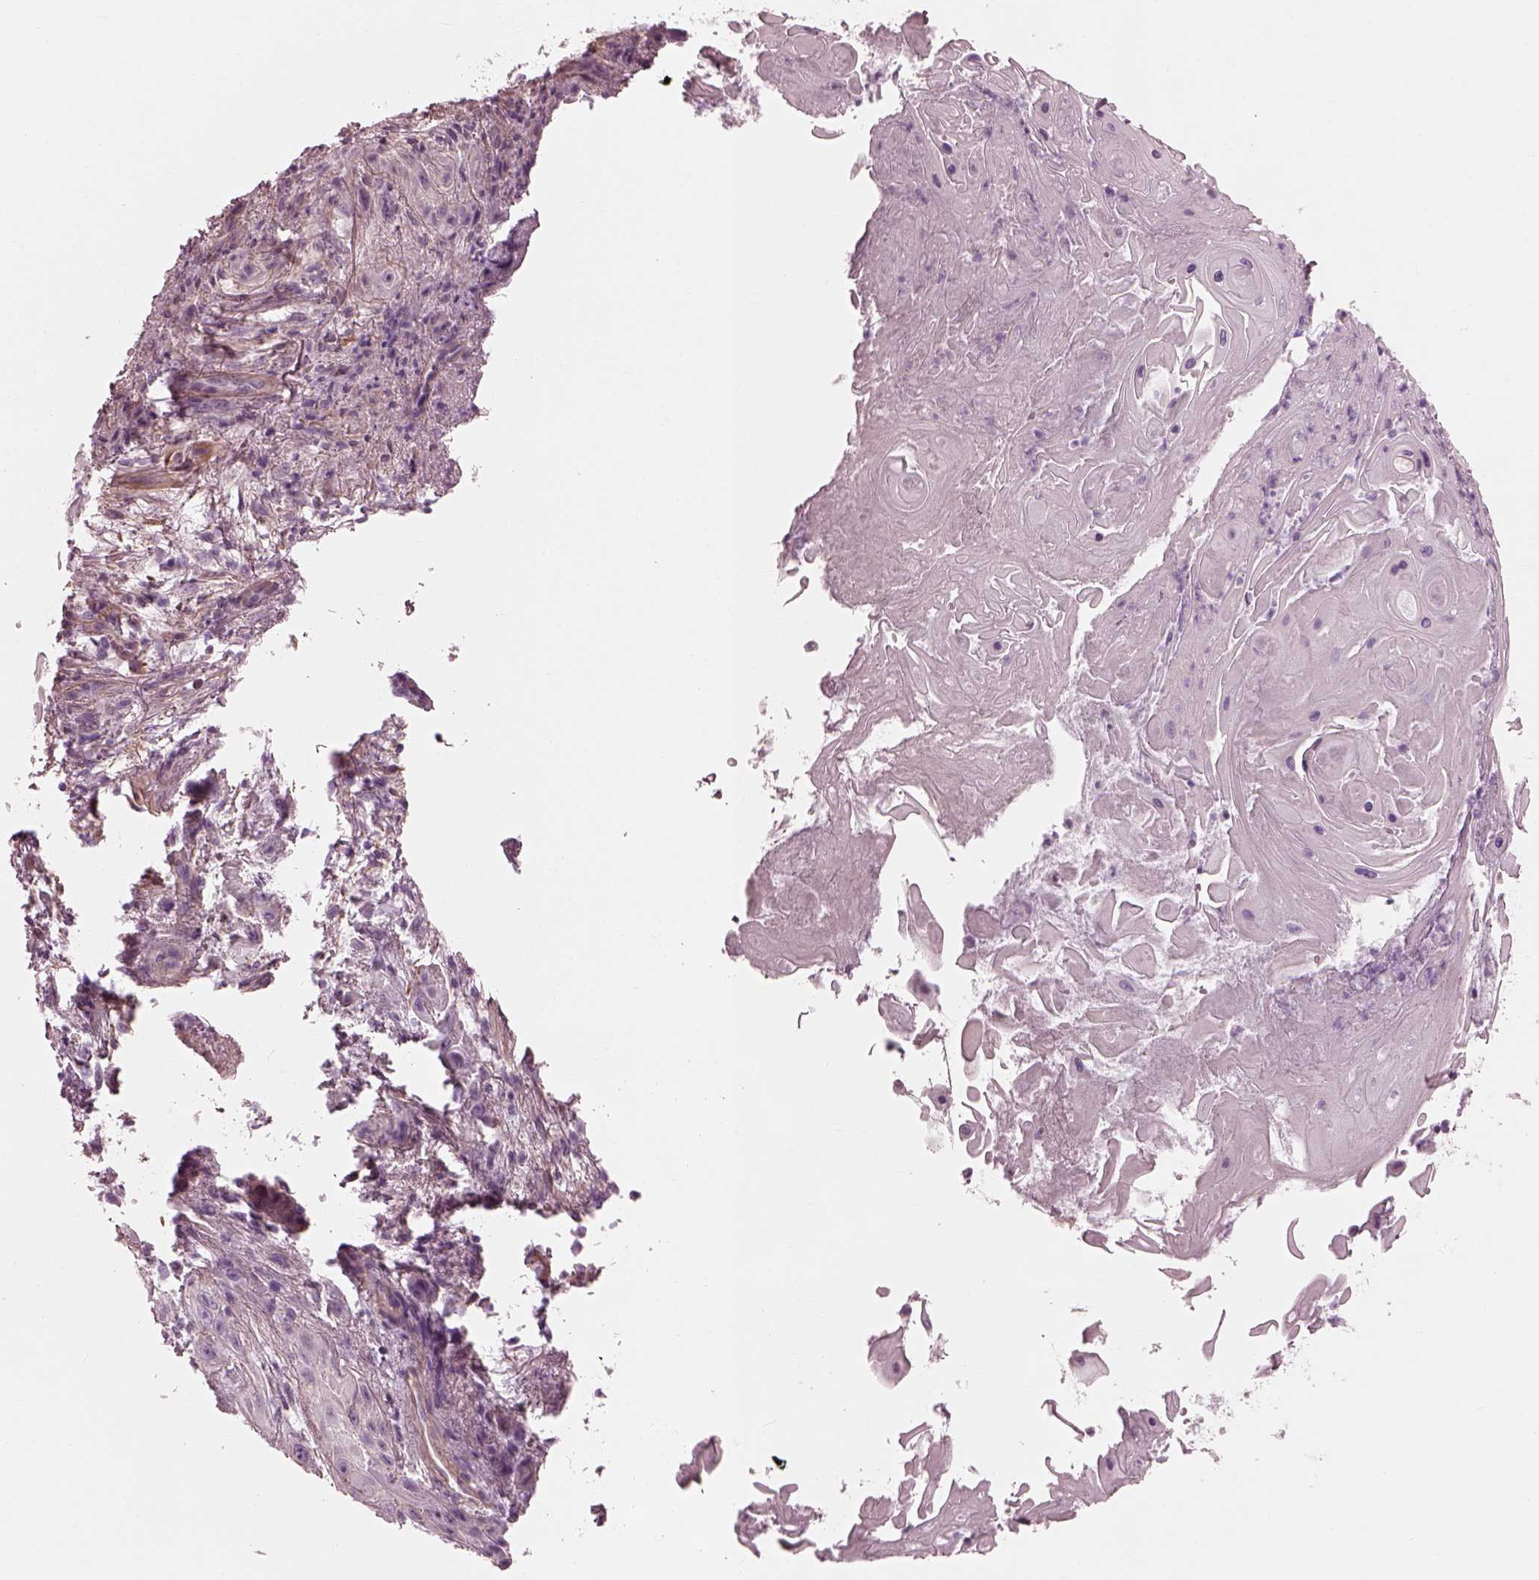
{"staining": {"intensity": "negative", "quantity": "none", "location": "none"}, "tissue": "skin cancer", "cell_type": "Tumor cells", "image_type": "cancer", "snomed": [{"axis": "morphology", "description": "Squamous cell carcinoma, NOS"}, {"axis": "topography", "description": "Skin"}], "caption": "A histopathology image of skin cancer stained for a protein shows no brown staining in tumor cells.", "gene": "BFSP1", "patient": {"sex": "male", "age": 62}}